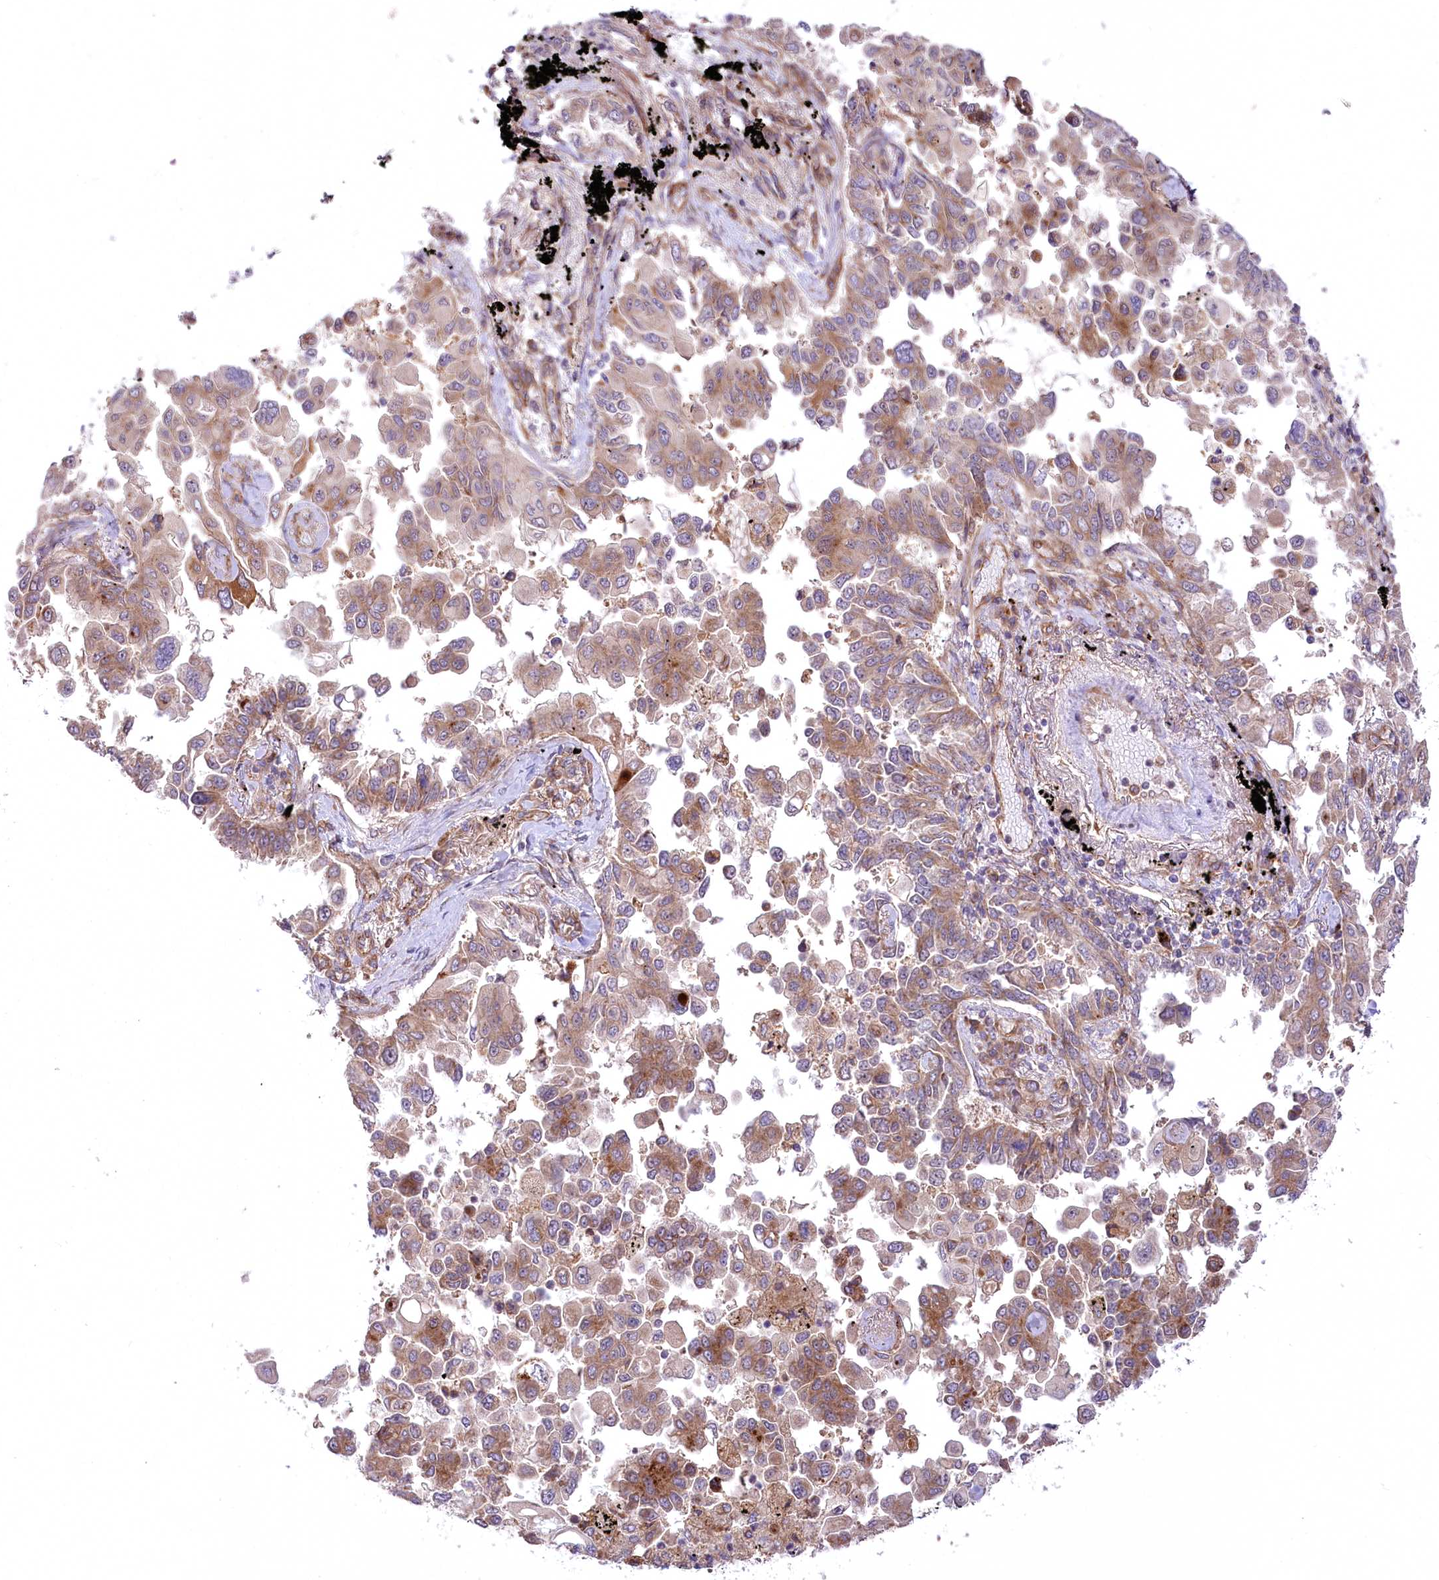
{"staining": {"intensity": "moderate", "quantity": ">75%", "location": "cytoplasmic/membranous"}, "tissue": "lung cancer", "cell_type": "Tumor cells", "image_type": "cancer", "snomed": [{"axis": "morphology", "description": "Adenocarcinoma, NOS"}, {"axis": "topography", "description": "Lung"}], "caption": "Adenocarcinoma (lung) stained with DAB immunohistochemistry (IHC) shows medium levels of moderate cytoplasmic/membranous positivity in about >75% of tumor cells.", "gene": "PSTK", "patient": {"sex": "female", "age": 67}}